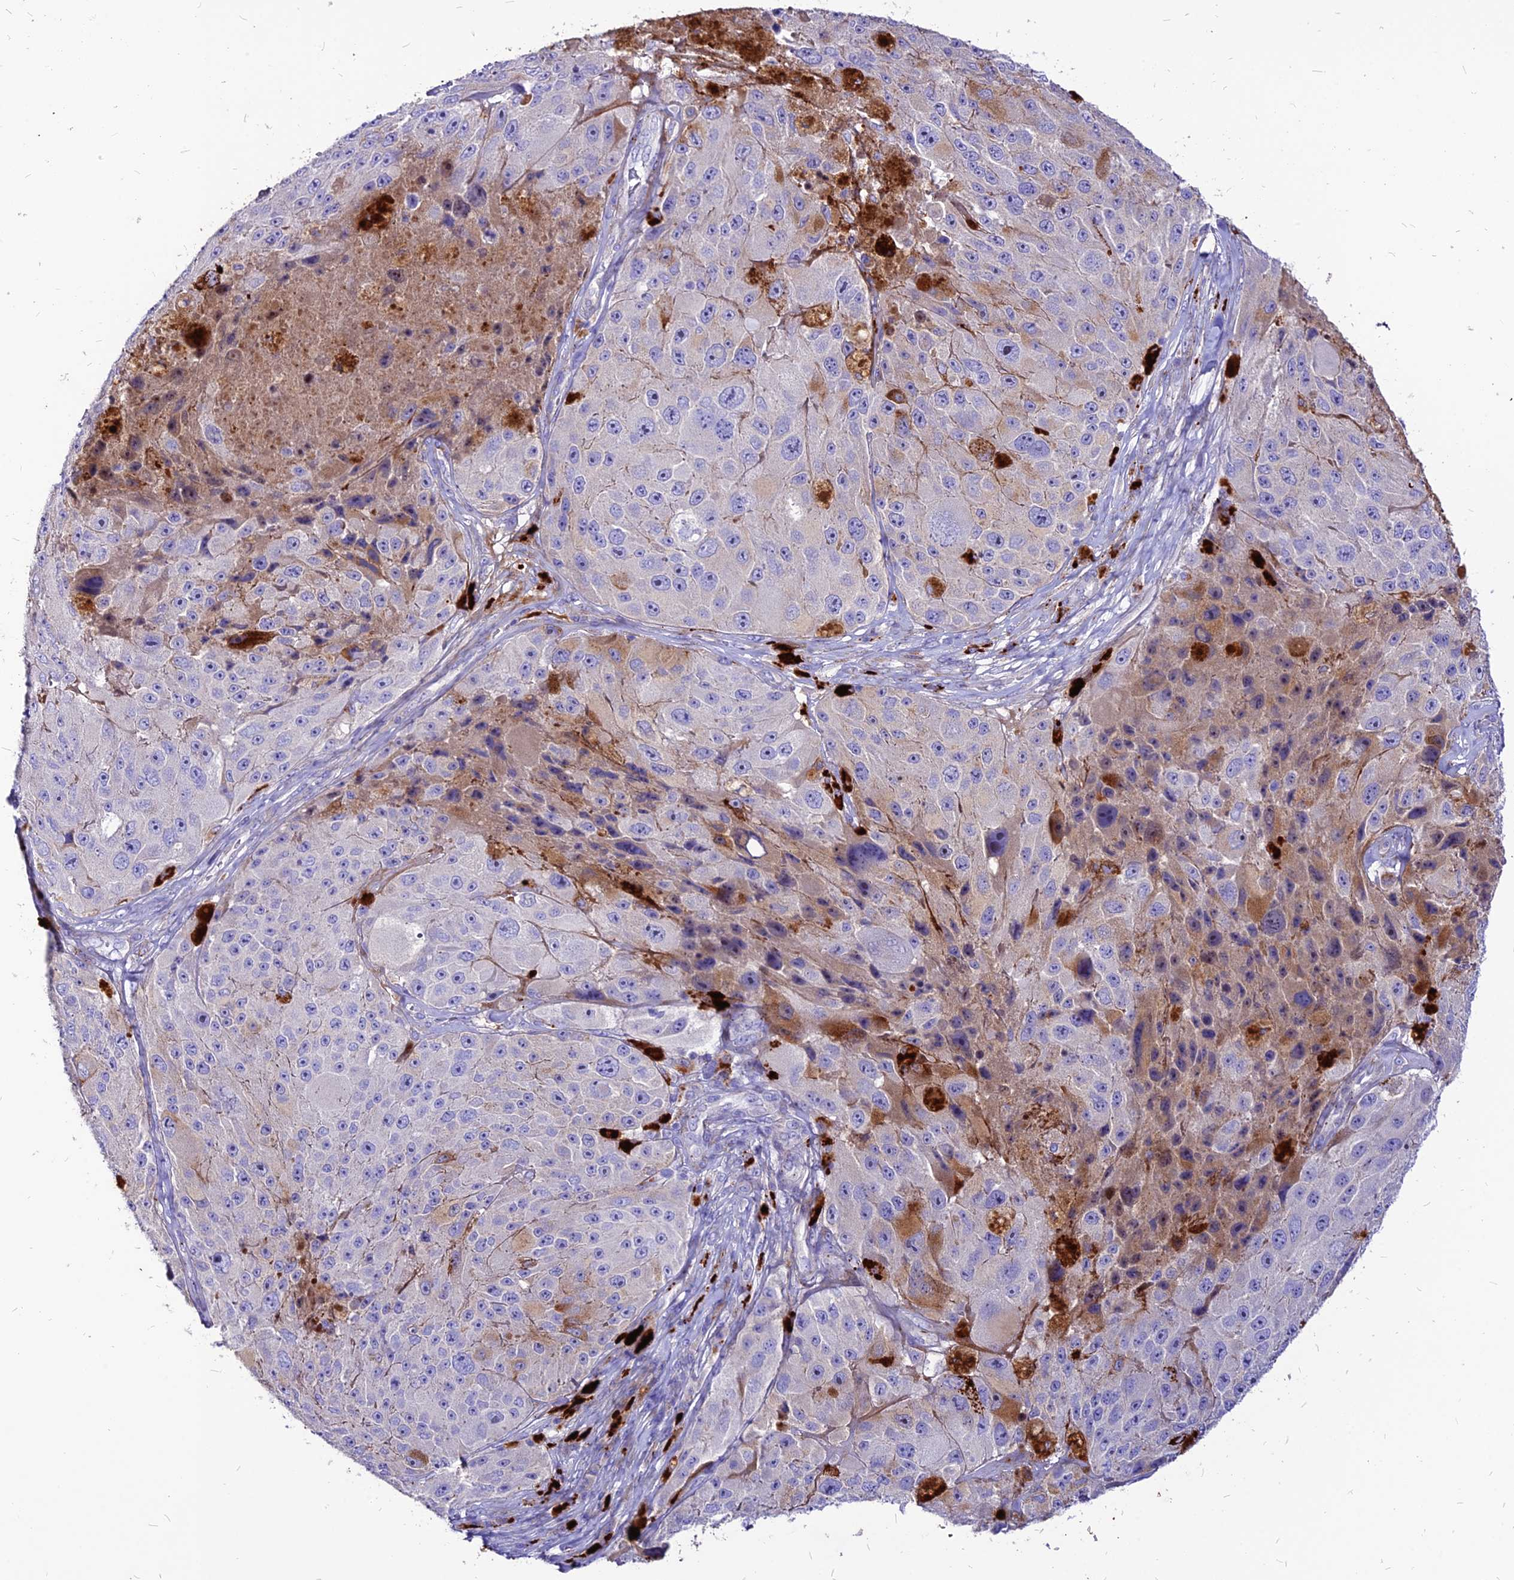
{"staining": {"intensity": "negative", "quantity": "none", "location": "none"}, "tissue": "melanoma", "cell_type": "Tumor cells", "image_type": "cancer", "snomed": [{"axis": "morphology", "description": "Malignant melanoma, Metastatic site"}, {"axis": "topography", "description": "Lymph node"}], "caption": "The IHC image has no significant positivity in tumor cells of melanoma tissue.", "gene": "RIMOC1", "patient": {"sex": "male", "age": 62}}